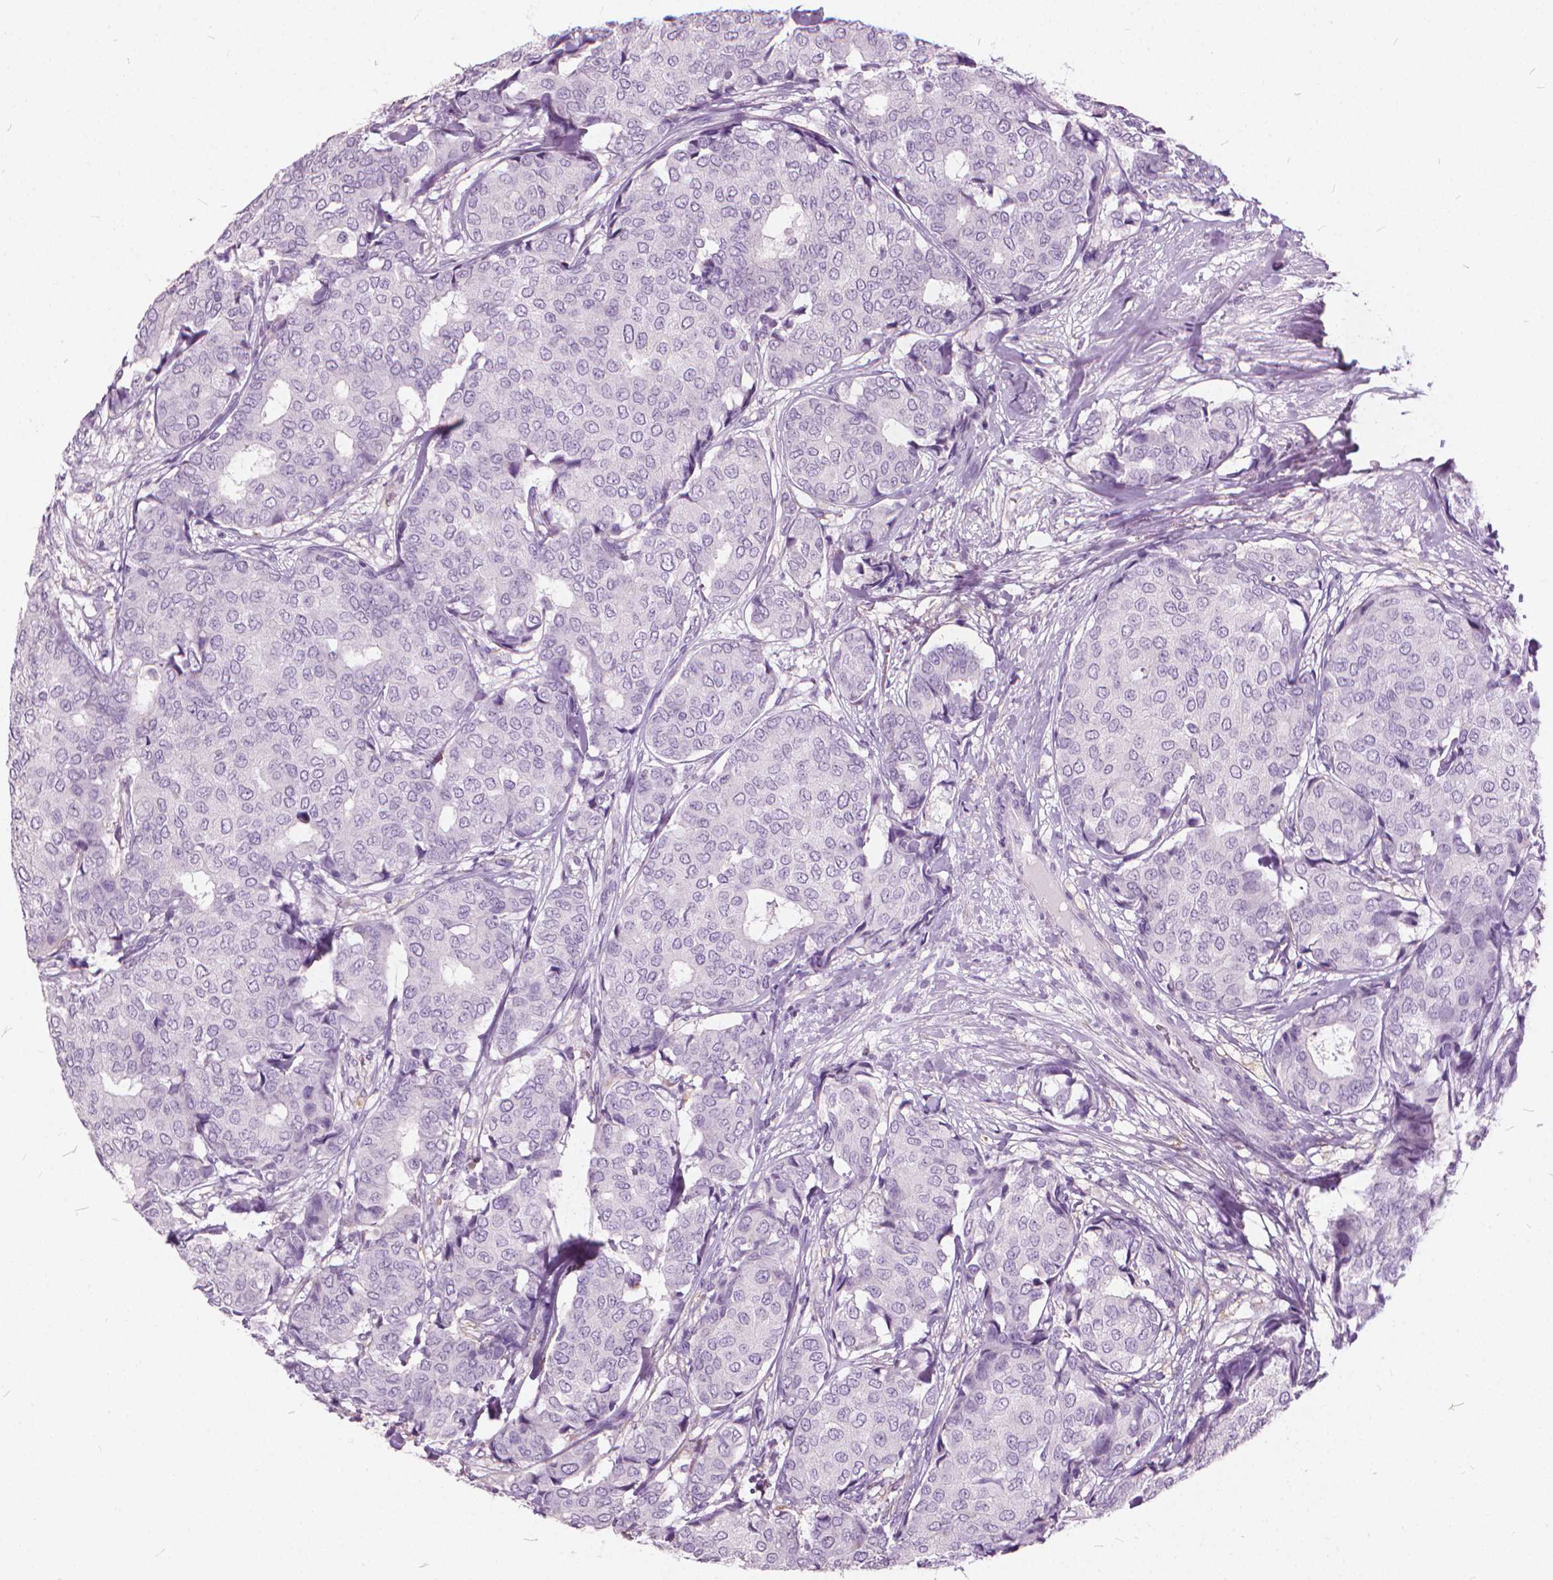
{"staining": {"intensity": "negative", "quantity": "none", "location": "none"}, "tissue": "breast cancer", "cell_type": "Tumor cells", "image_type": "cancer", "snomed": [{"axis": "morphology", "description": "Duct carcinoma"}, {"axis": "topography", "description": "Breast"}], "caption": "IHC histopathology image of invasive ductal carcinoma (breast) stained for a protein (brown), which displays no staining in tumor cells.", "gene": "DNM1", "patient": {"sex": "female", "age": 75}}